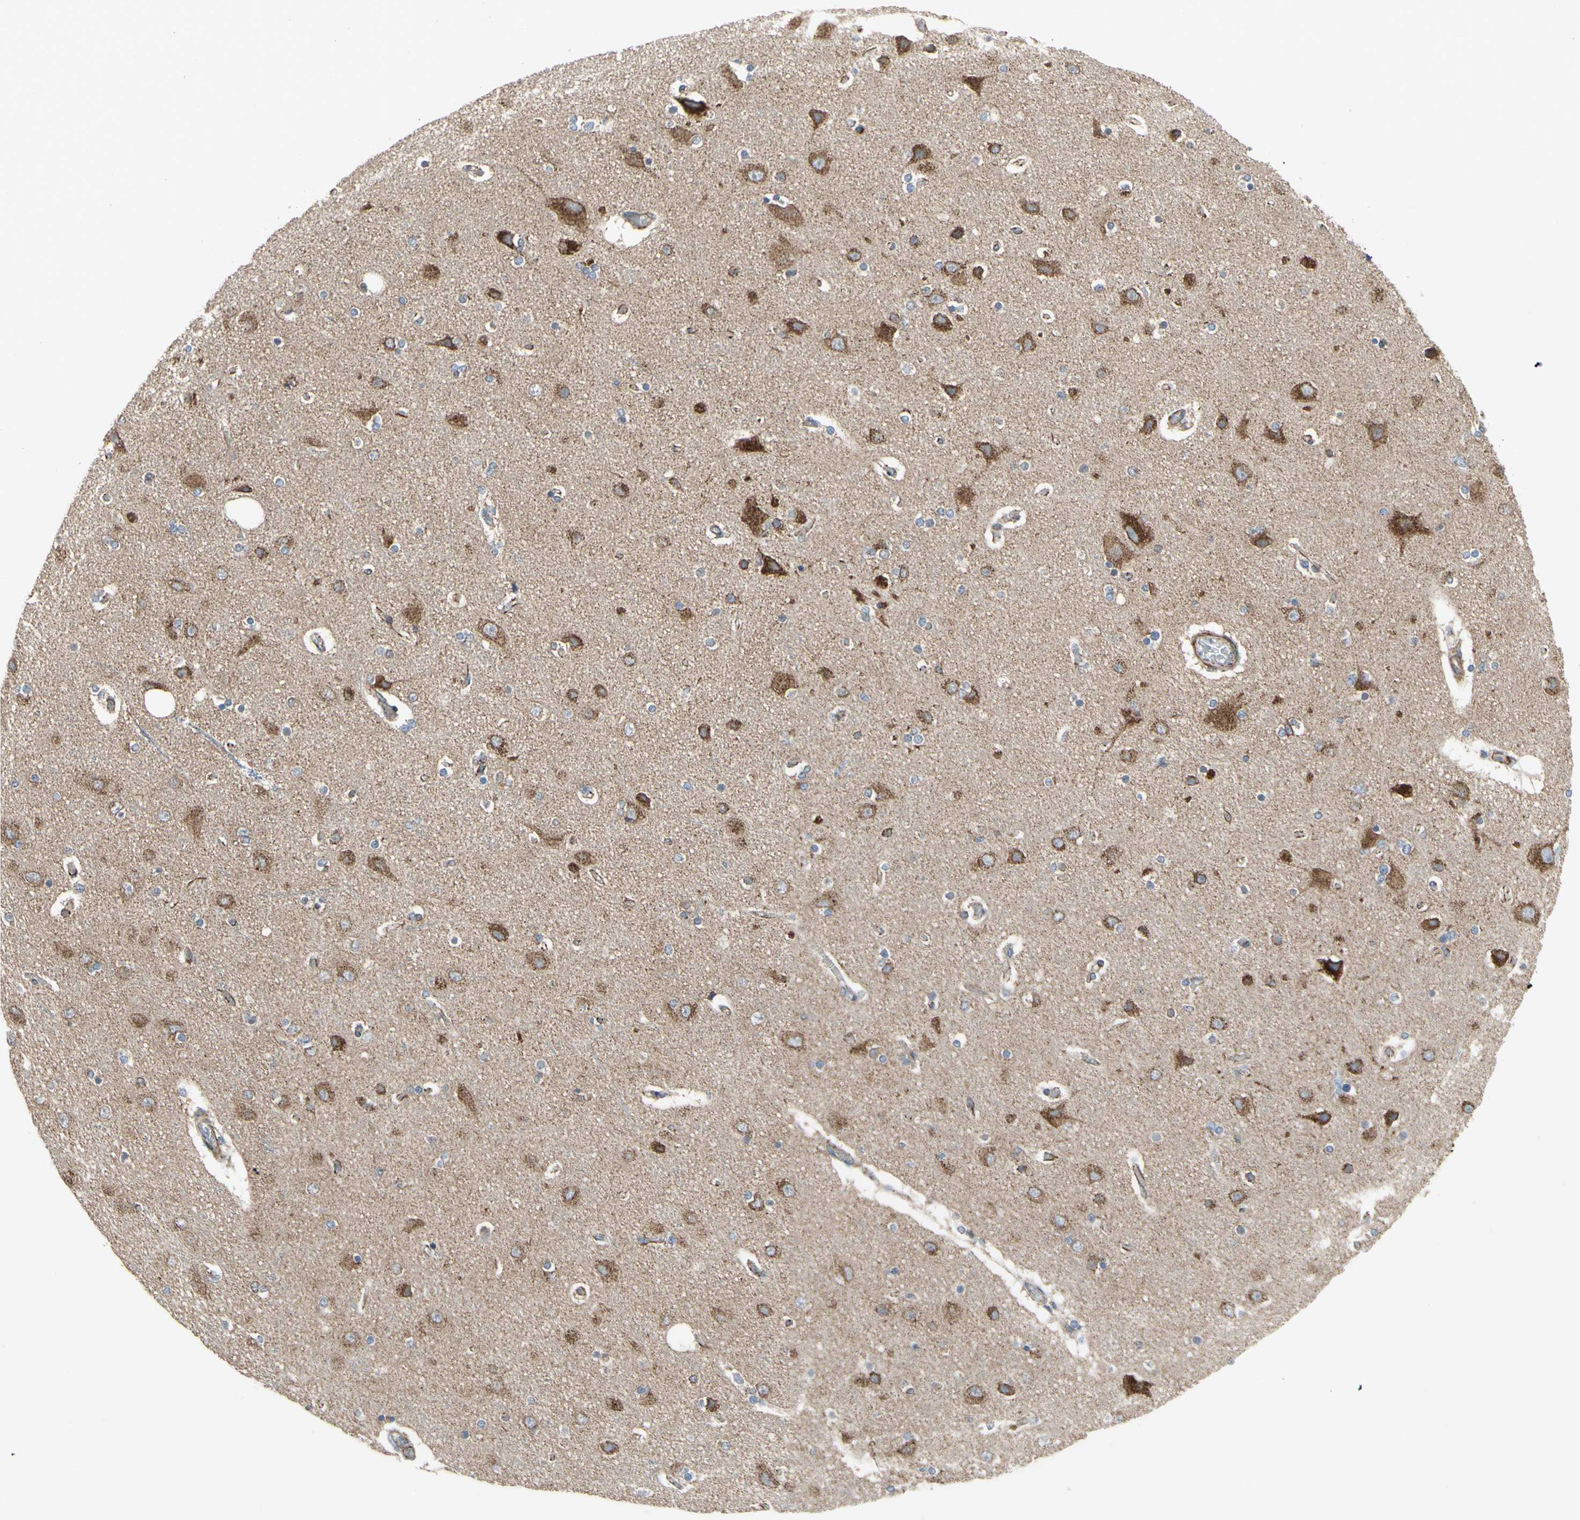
{"staining": {"intensity": "moderate", "quantity": "25%-75%", "location": "cytoplasmic/membranous"}, "tissue": "cerebral cortex", "cell_type": "Endothelial cells", "image_type": "normal", "snomed": [{"axis": "morphology", "description": "Normal tissue, NOS"}, {"axis": "topography", "description": "Cerebral cortex"}], "caption": "Endothelial cells display medium levels of moderate cytoplasmic/membranous positivity in approximately 25%-75% of cells in benign human cerebral cortex.", "gene": "FAM171B", "patient": {"sex": "female", "age": 54}}